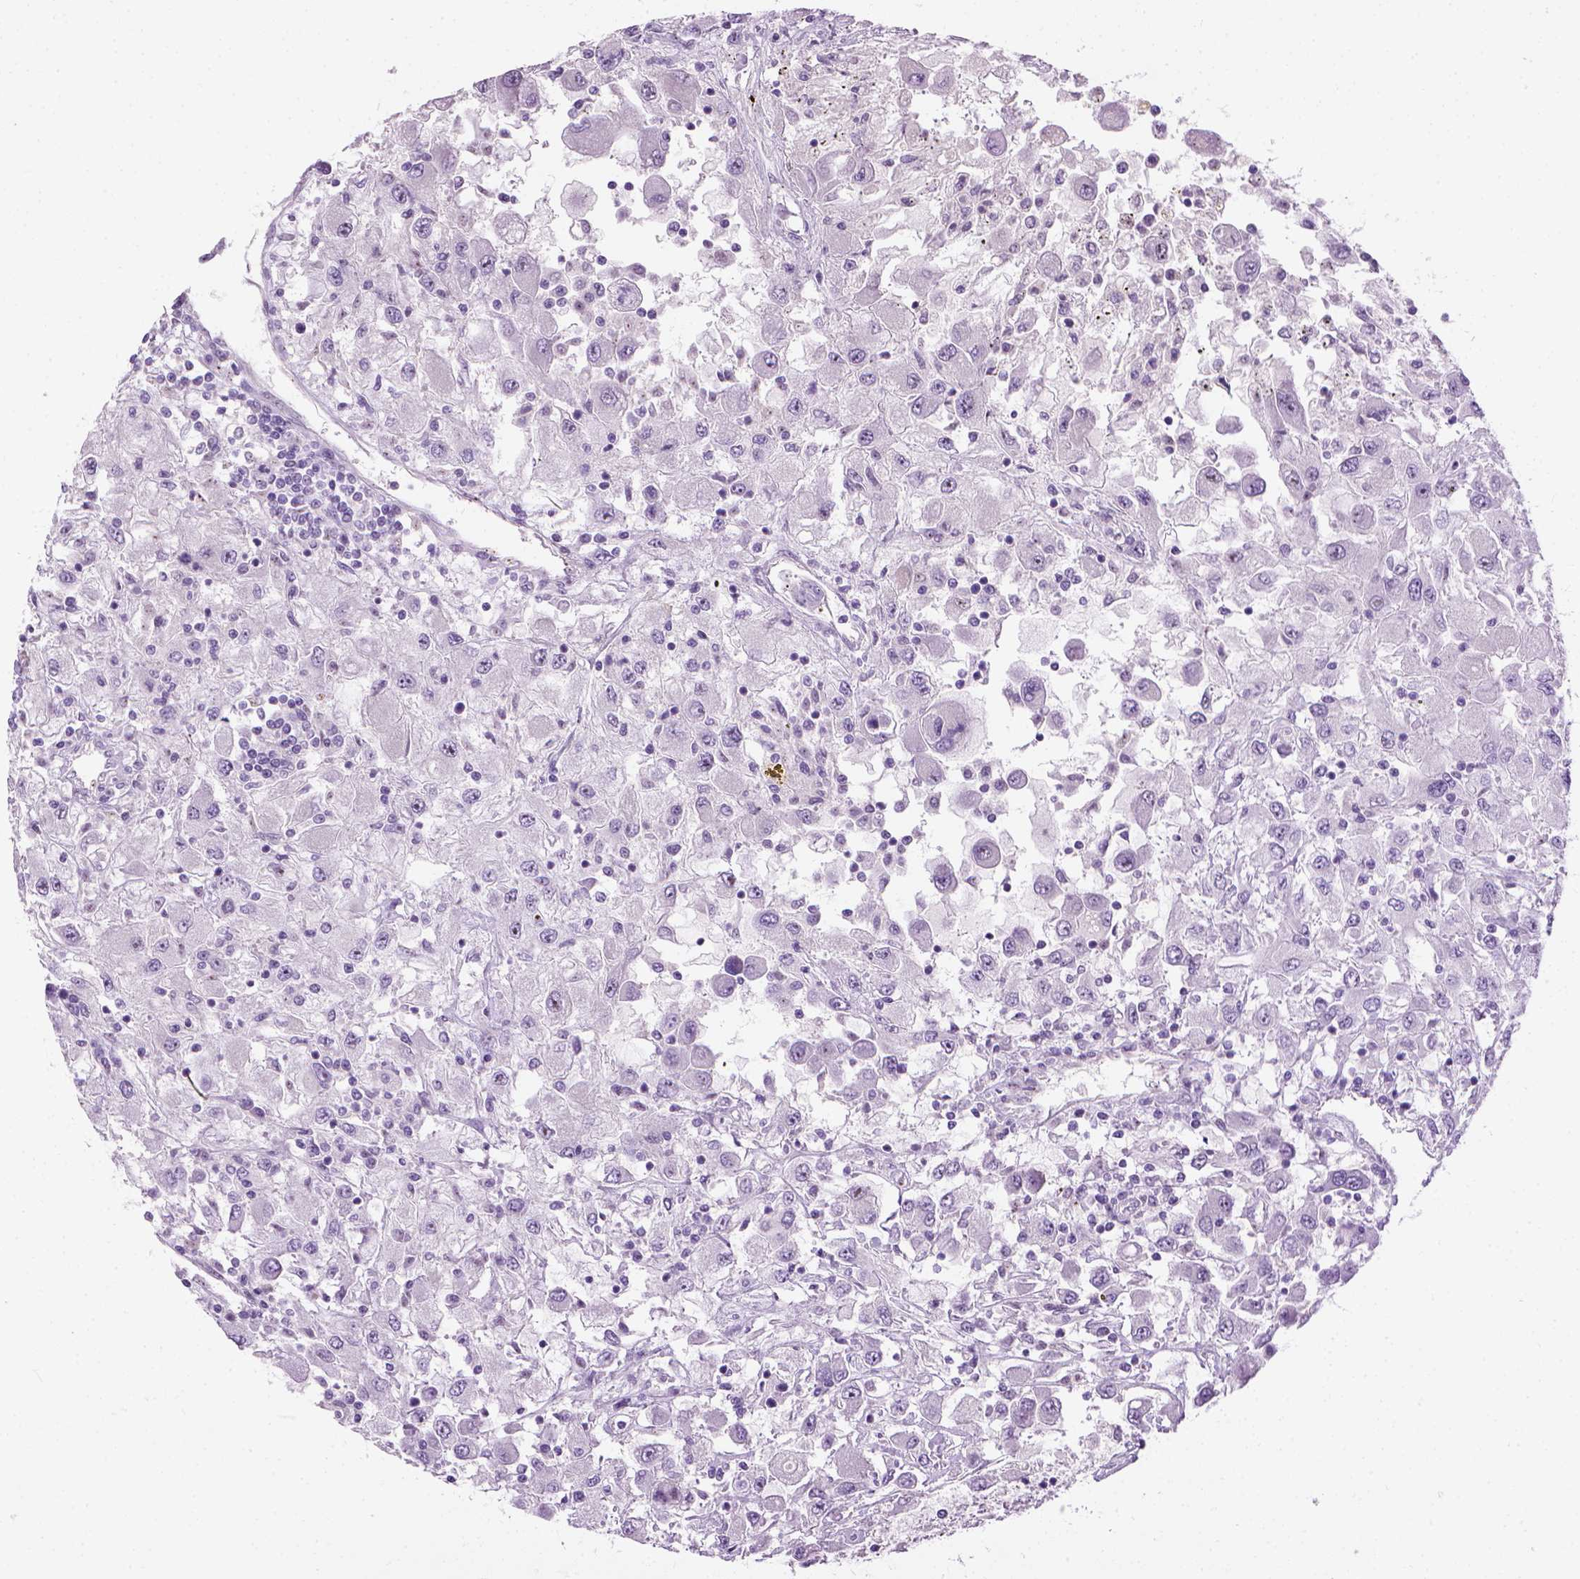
{"staining": {"intensity": "negative", "quantity": "none", "location": "none"}, "tissue": "renal cancer", "cell_type": "Tumor cells", "image_type": "cancer", "snomed": [{"axis": "morphology", "description": "Adenocarcinoma, NOS"}, {"axis": "topography", "description": "Kidney"}], "caption": "Protein analysis of renal cancer (adenocarcinoma) reveals no significant positivity in tumor cells.", "gene": "UTP4", "patient": {"sex": "female", "age": 67}}